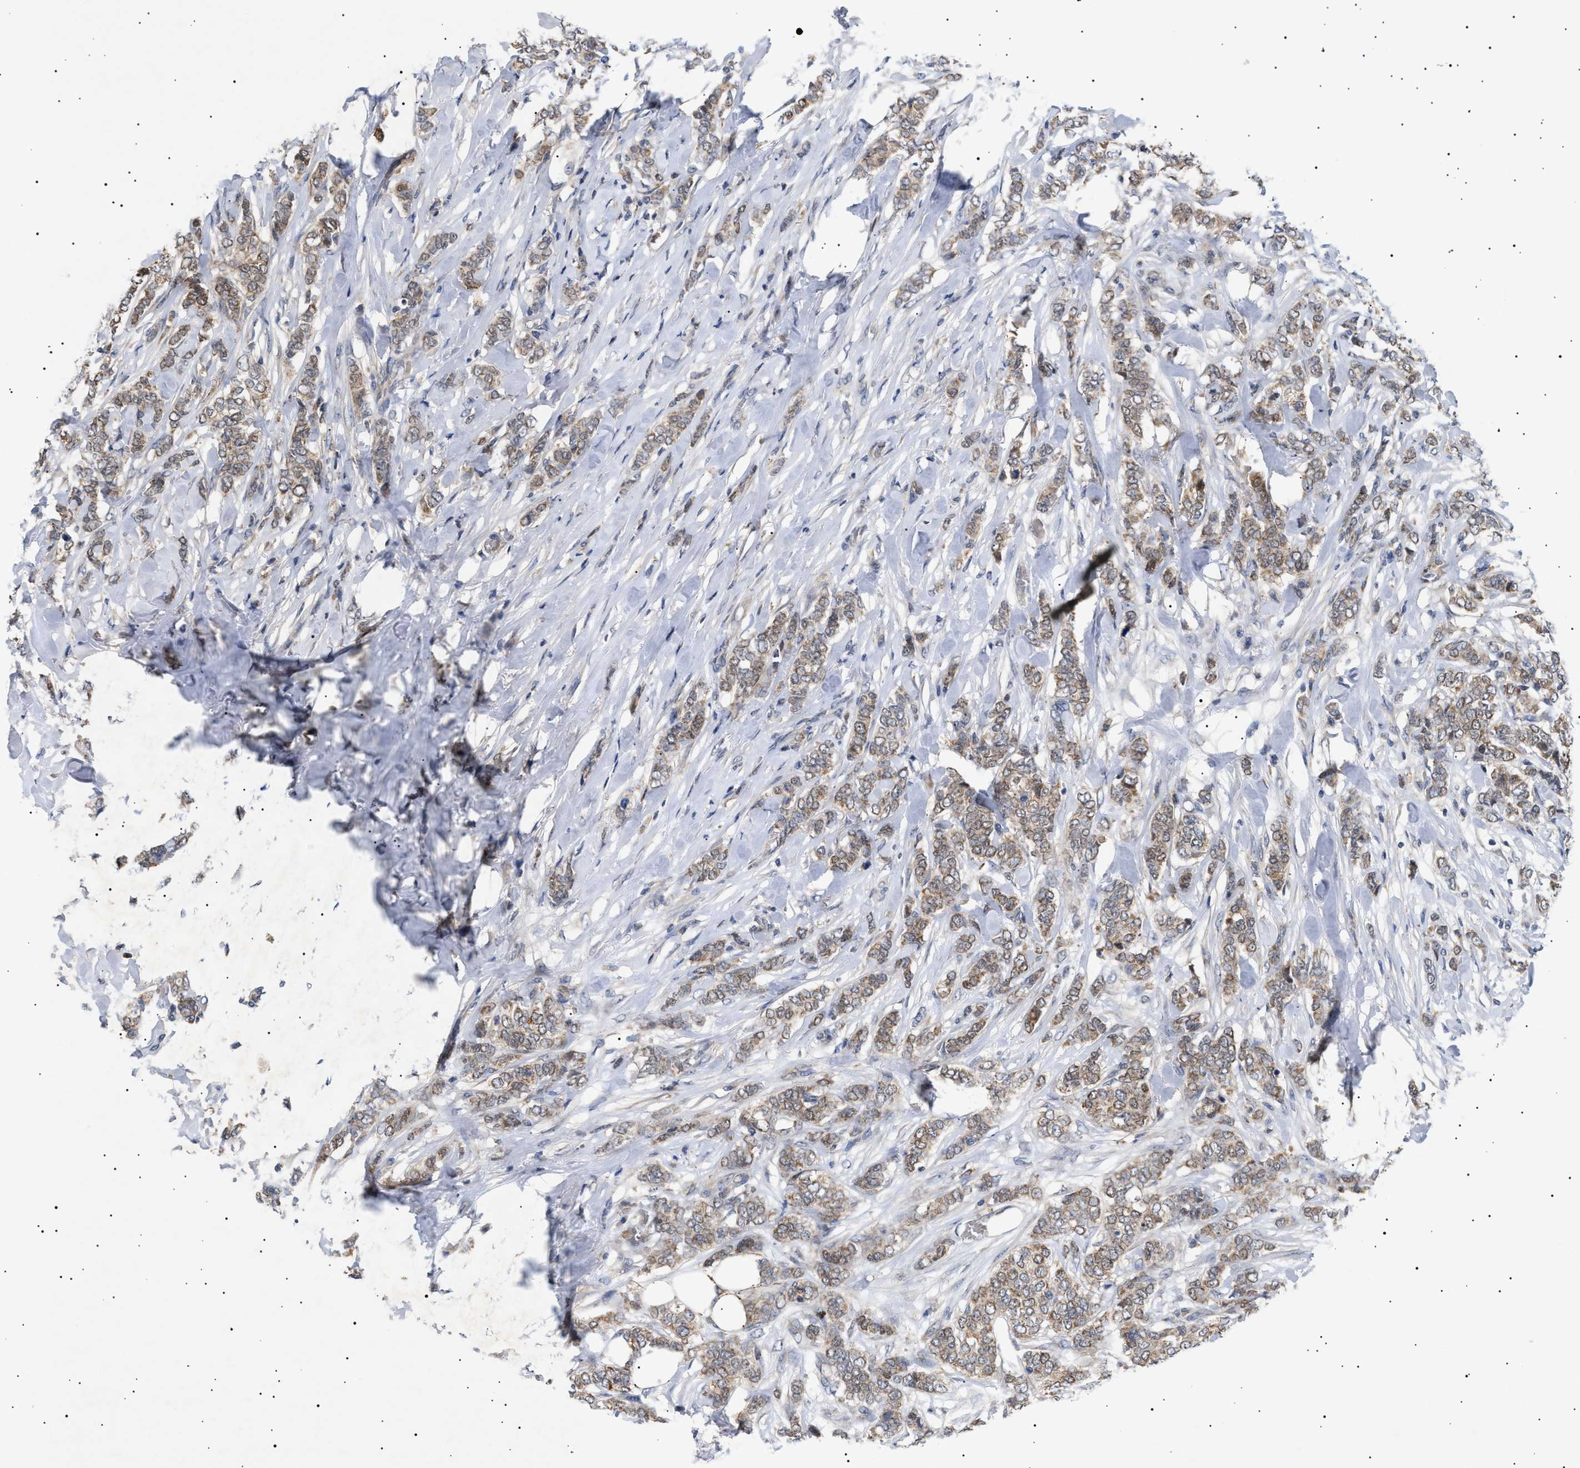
{"staining": {"intensity": "moderate", "quantity": ">75%", "location": "cytoplasmic/membranous"}, "tissue": "breast cancer", "cell_type": "Tumor cells", "image_type": "cancer", "snomed": [{"axis": "morphology", "description": "Lobular carcinoma"}, {"axis": "topography", "description": "Skin"}, {"axis": "topography", "description": "Breast"}], "caption": "The micrograph exhibits immunohistochemical staining of lobular carcinoma (breast). There is moderate cytoplasmic/membranous expression is identified in approximately >75% of tumor cells.", "gene": "SIRT5", "patient": {"sex": "female", "age": 46}}